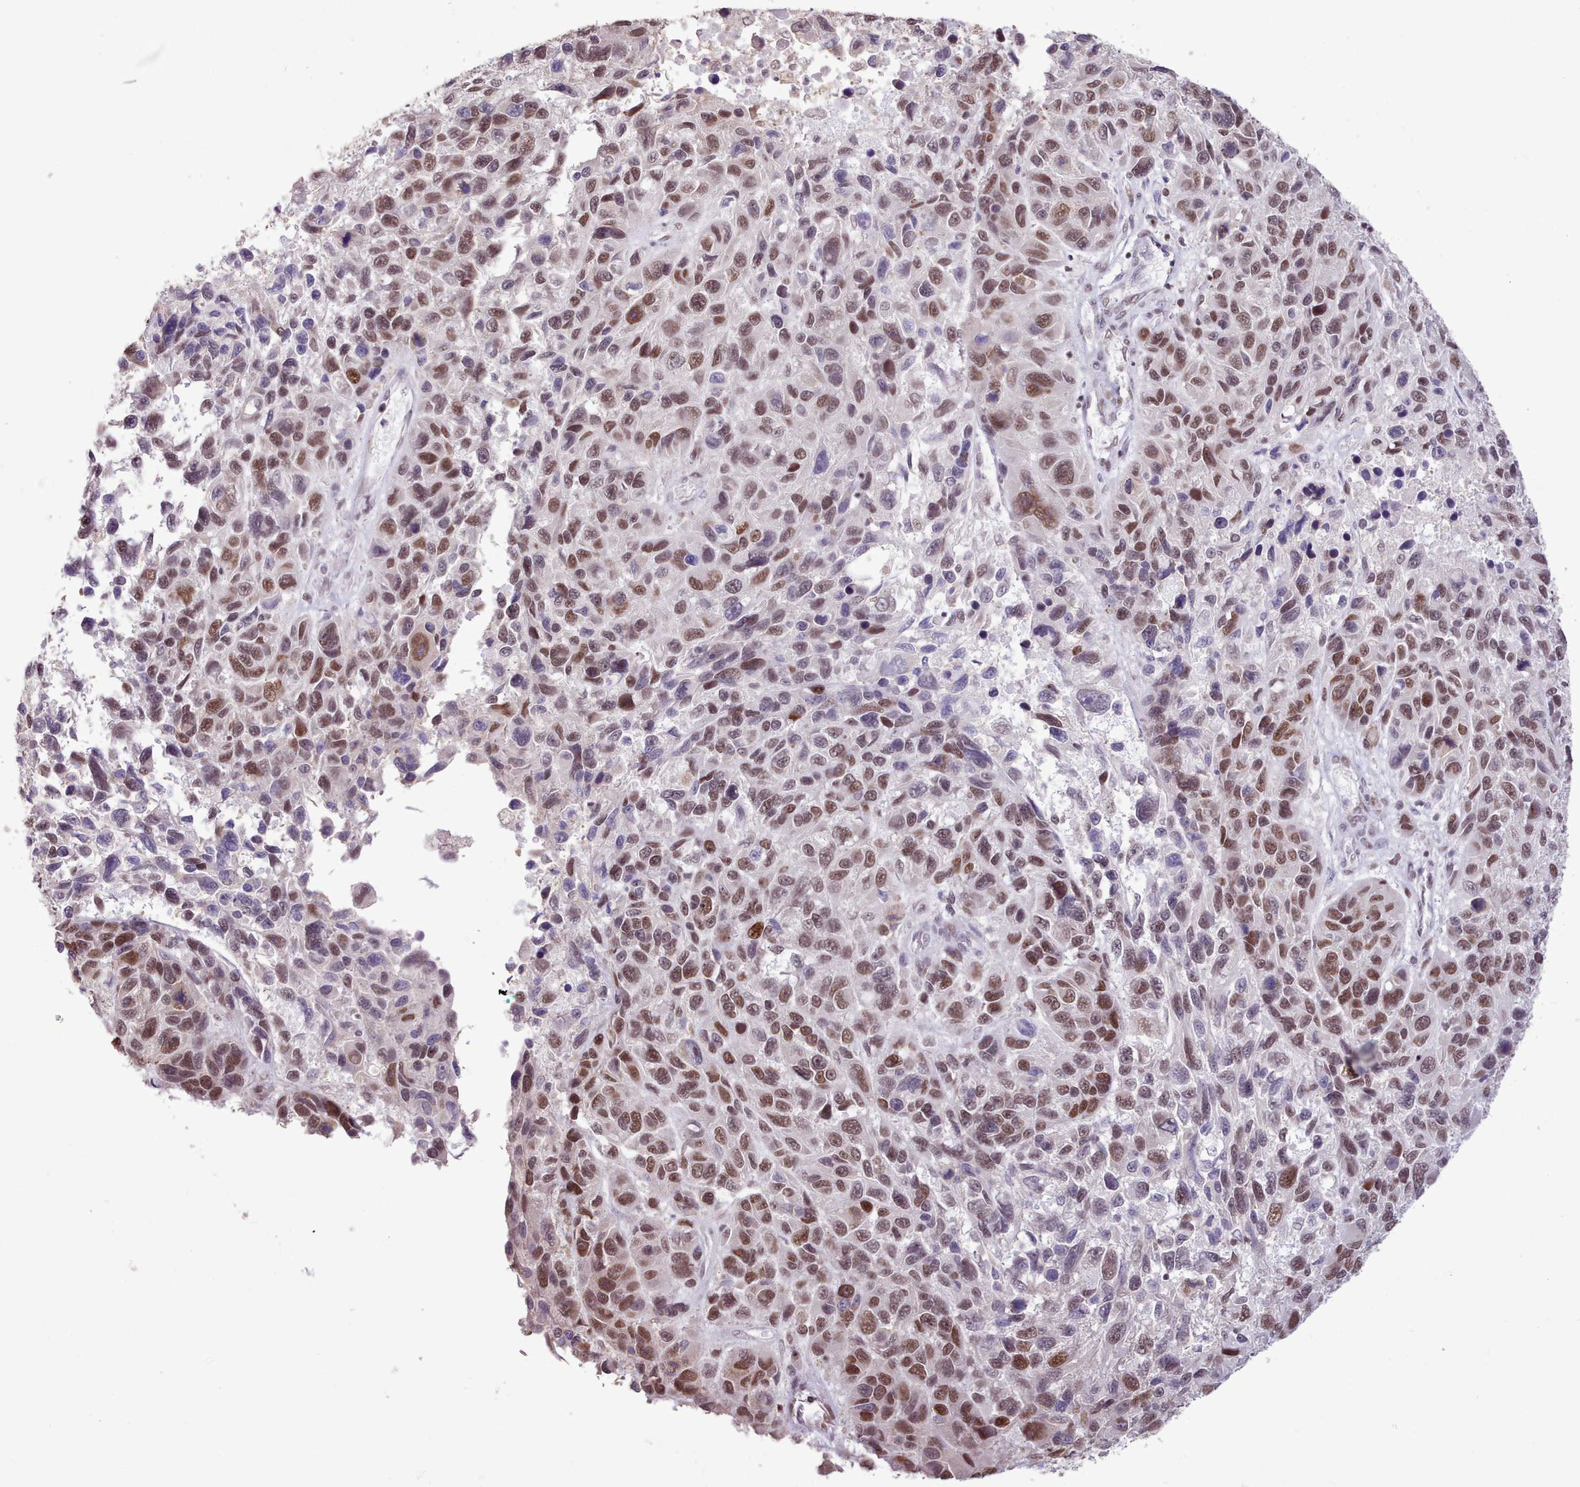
{"staining": {"intensity": "moderate", "quantity": ">75%", "location": "nuclear"}, "tissue": "melanoma", "cell_type": "Tumor cells", "image_type": "cancer", "snomed": [{"axis": "morphology", "description": "Malignant melanoma, NOS"}, {"axis": "topography", "description": "Skin"}], "caption": "This is an image of IHC staining of melanoma, which shows moderate expression in the nuclear of tumor cells.", "gene": "TAF15", "patient": {"sex": "male", "age": 53}}